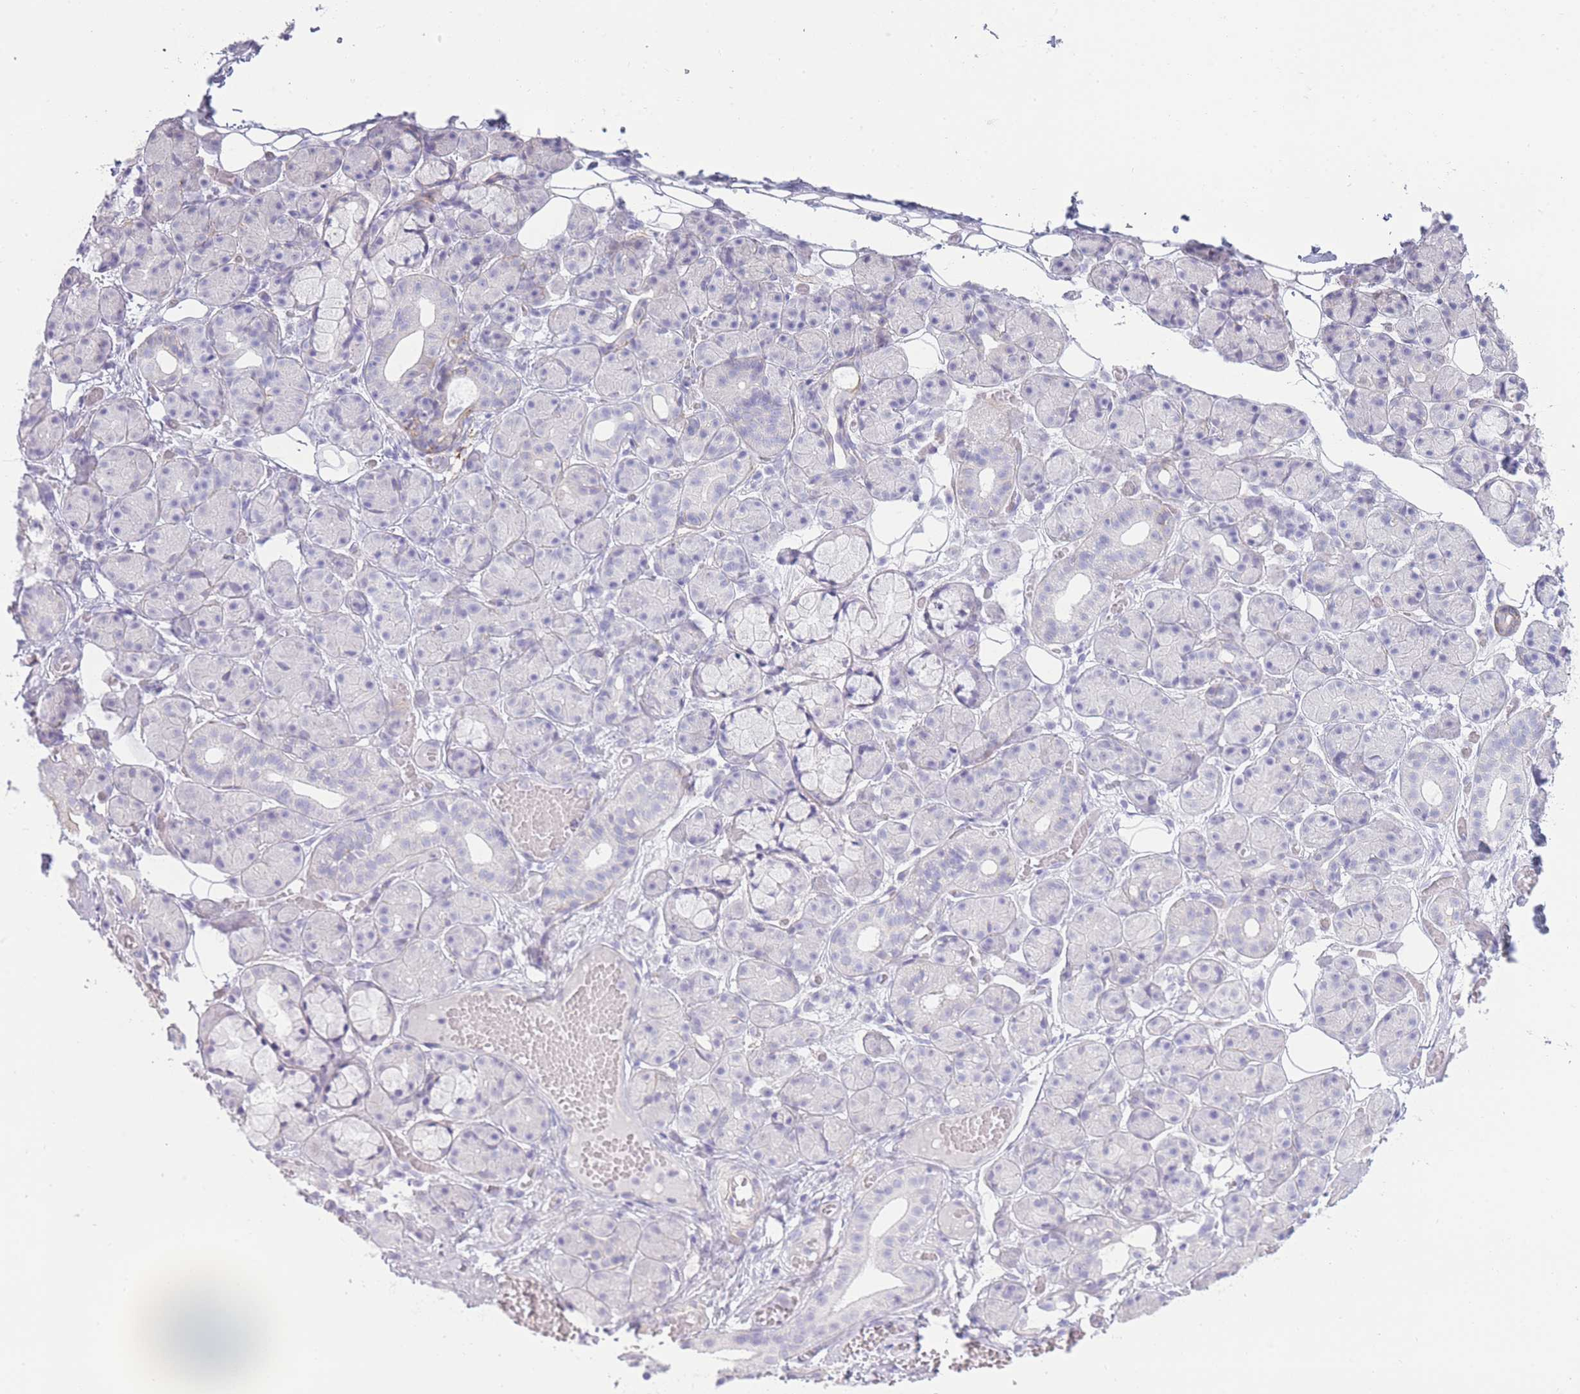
{"staining": {"intensity": "negative", "quantity": "none", "location": "none"}, "tissue": "salivary gland", "cell_type": "Glandular cells", "image_type": "normal", "snomed": [{"axis": "morphology", "description": "Normal tissue, NOS"}, {"axis": "topography", "description": "Salivary gland"}], "caption": "This is an immunohistochemistry histopathology image of benign human salivary gland. There is no expression in glandular cells.", "gene": "UTP14A", "patient": {"sex": "male", "age": 63}}